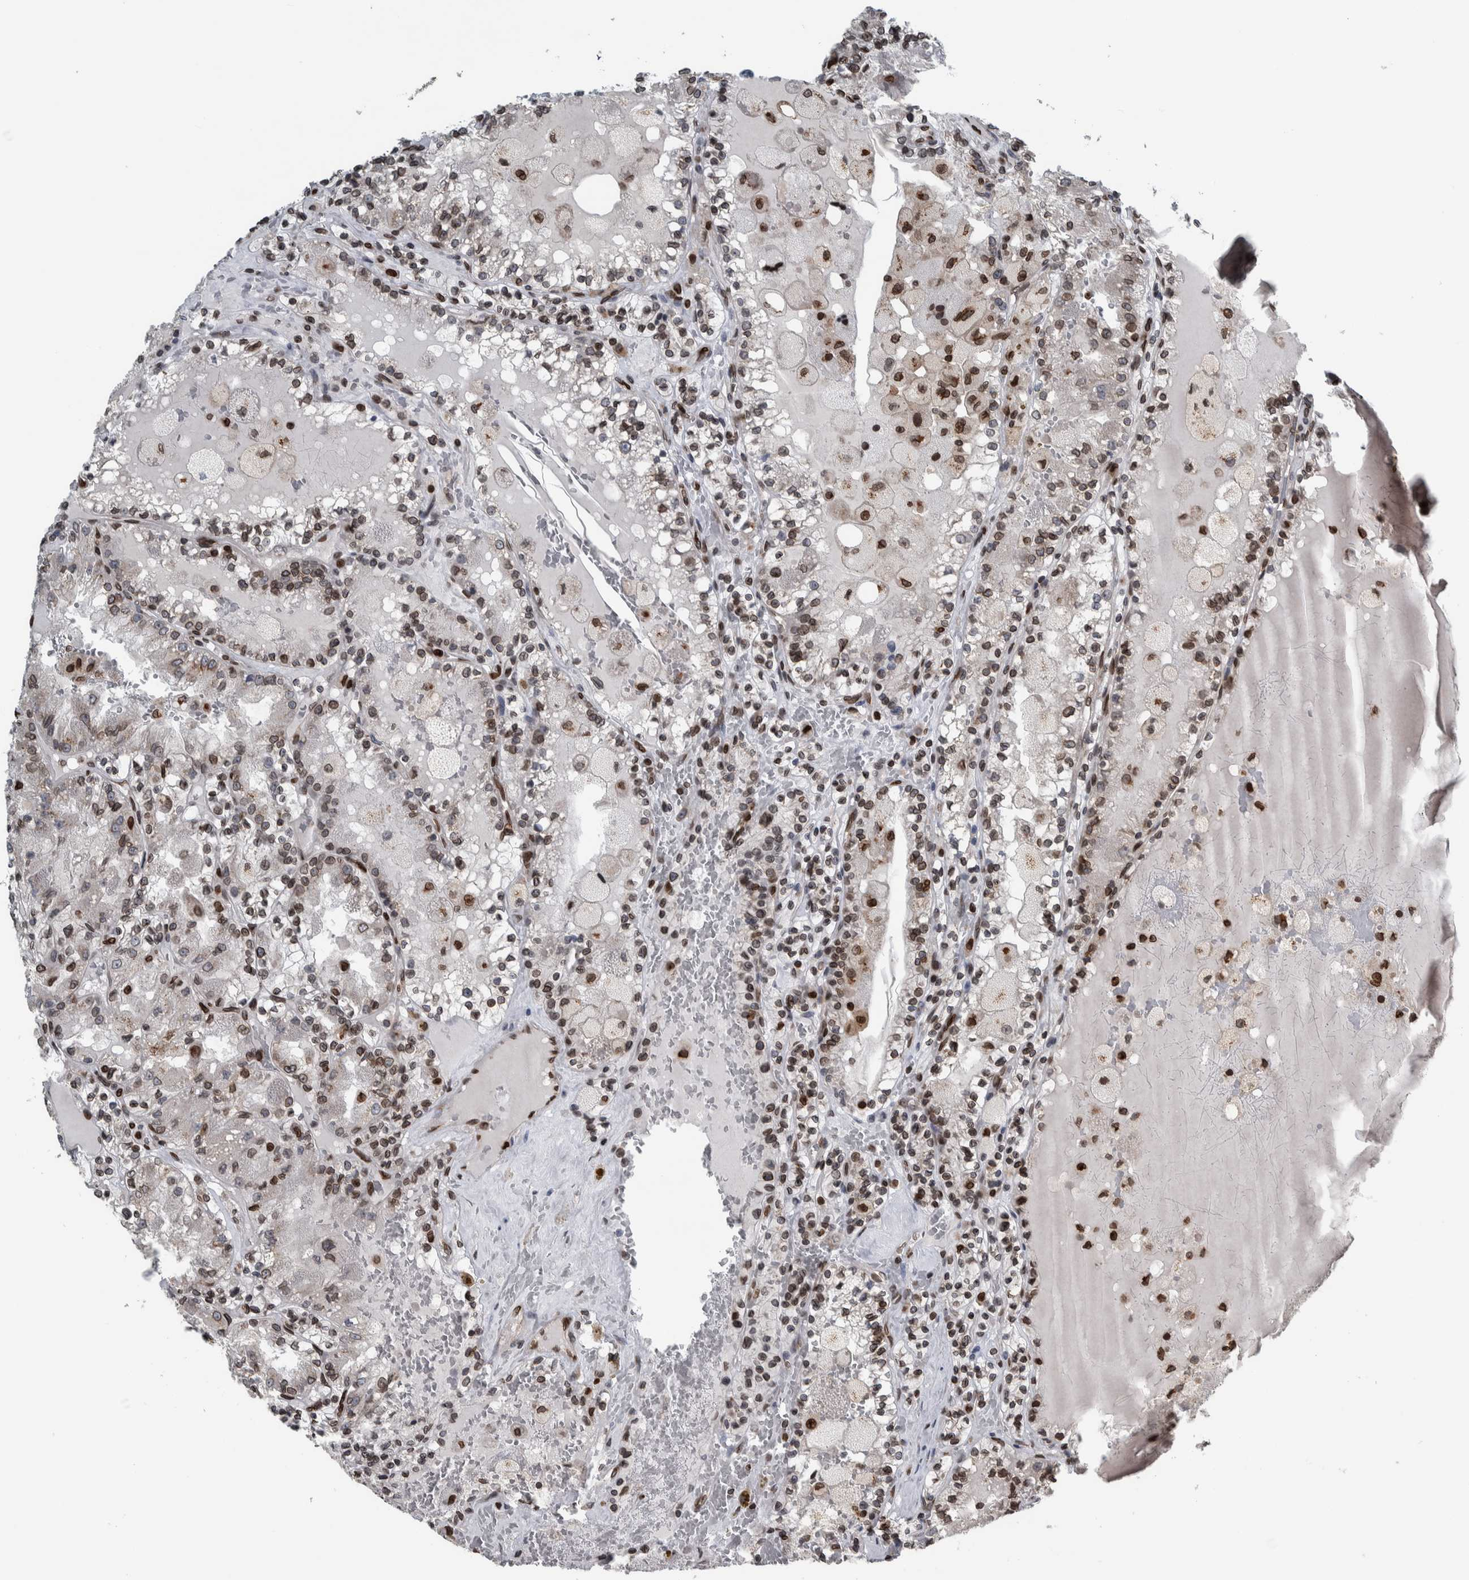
{"staining": {"intensity": "moderate", "quantity": "<25%", "location": "cytoplasmic/membranous,nuclear"}, "tissue": "renal cancer", "cell_type": "Tumor cells", "image_type": "cancer", "snomed": [{"axis": "morphology", "description": "Adenocarcinoma, NOS"}, {"axis": "topography", "description": "Kidney"}], "caption": "The histopathology image reveals a brown stain indicating the presence of a protein in the cytoplasmic/membranous and nuclear of tumor cells in adenocarcinoma (renal). (DAB IHC with brightfield microscopy, high magnification).", "gene": "FAM135B", "patient": {"sex": "female", "age": 56}}